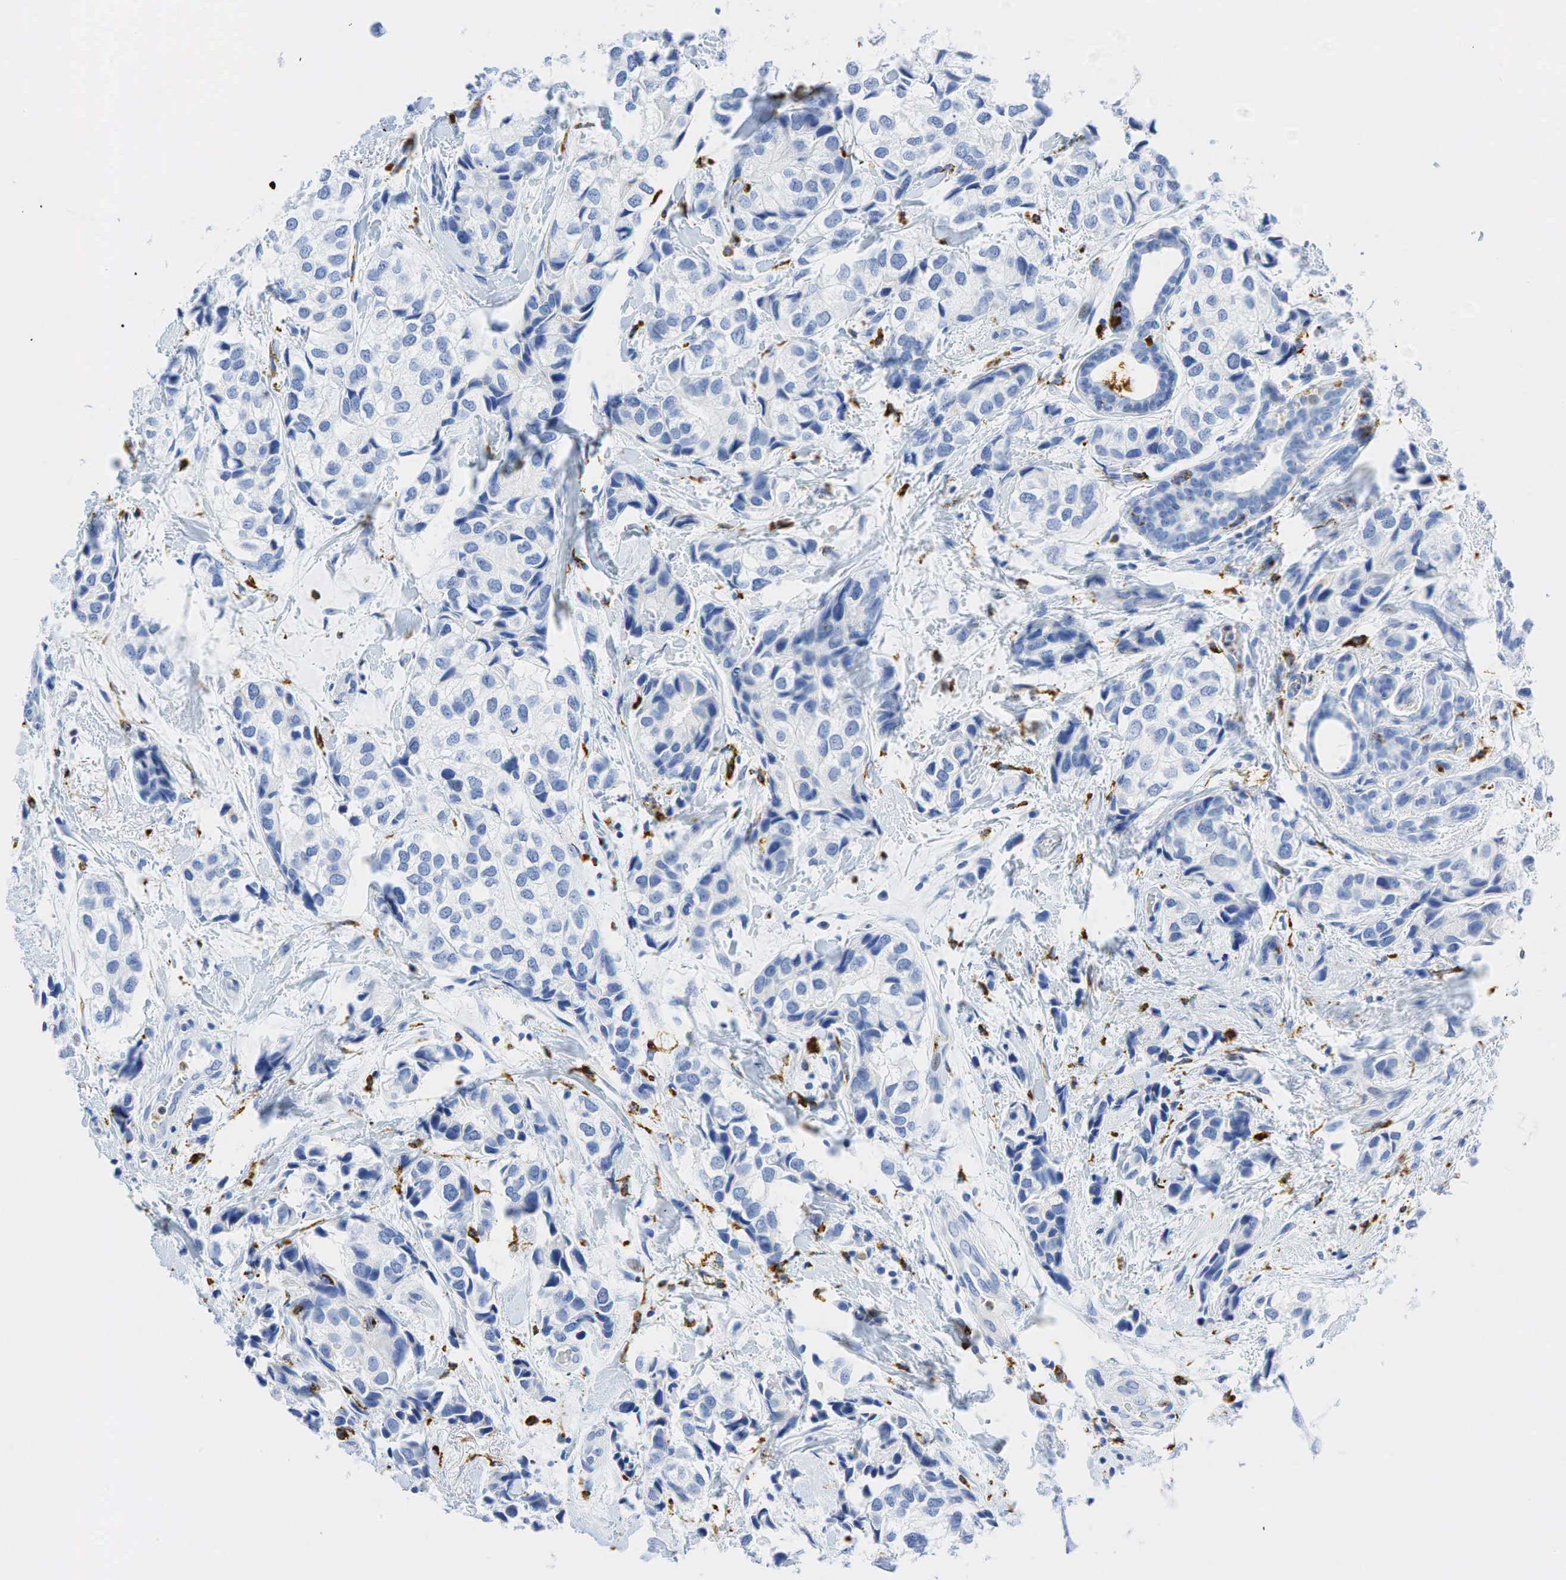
{"staining": {"intensity": "negative", "quantity": "none", "location": "none"}, "tissue": "breast cancer", "cell_type": "Tumor cells", "image_type": "cancer", "snomed": [{"axis": "morphology", "description": "Duct carcinoma"}, {"axis": "topography", "description": "Breast"}], "caption": "The photomicrograph demonstrates no staining of tumor cells in breast infiltrating ductal carcinoma. (Stains: DAB (3,3'-diaminobenzidine) immunohistochemistry with hematoxylin counter stain, Microscopy: brightfield microscopy at high magnification).", "gene": "CD68", "patient": {"sex": "female", "age": 68}}